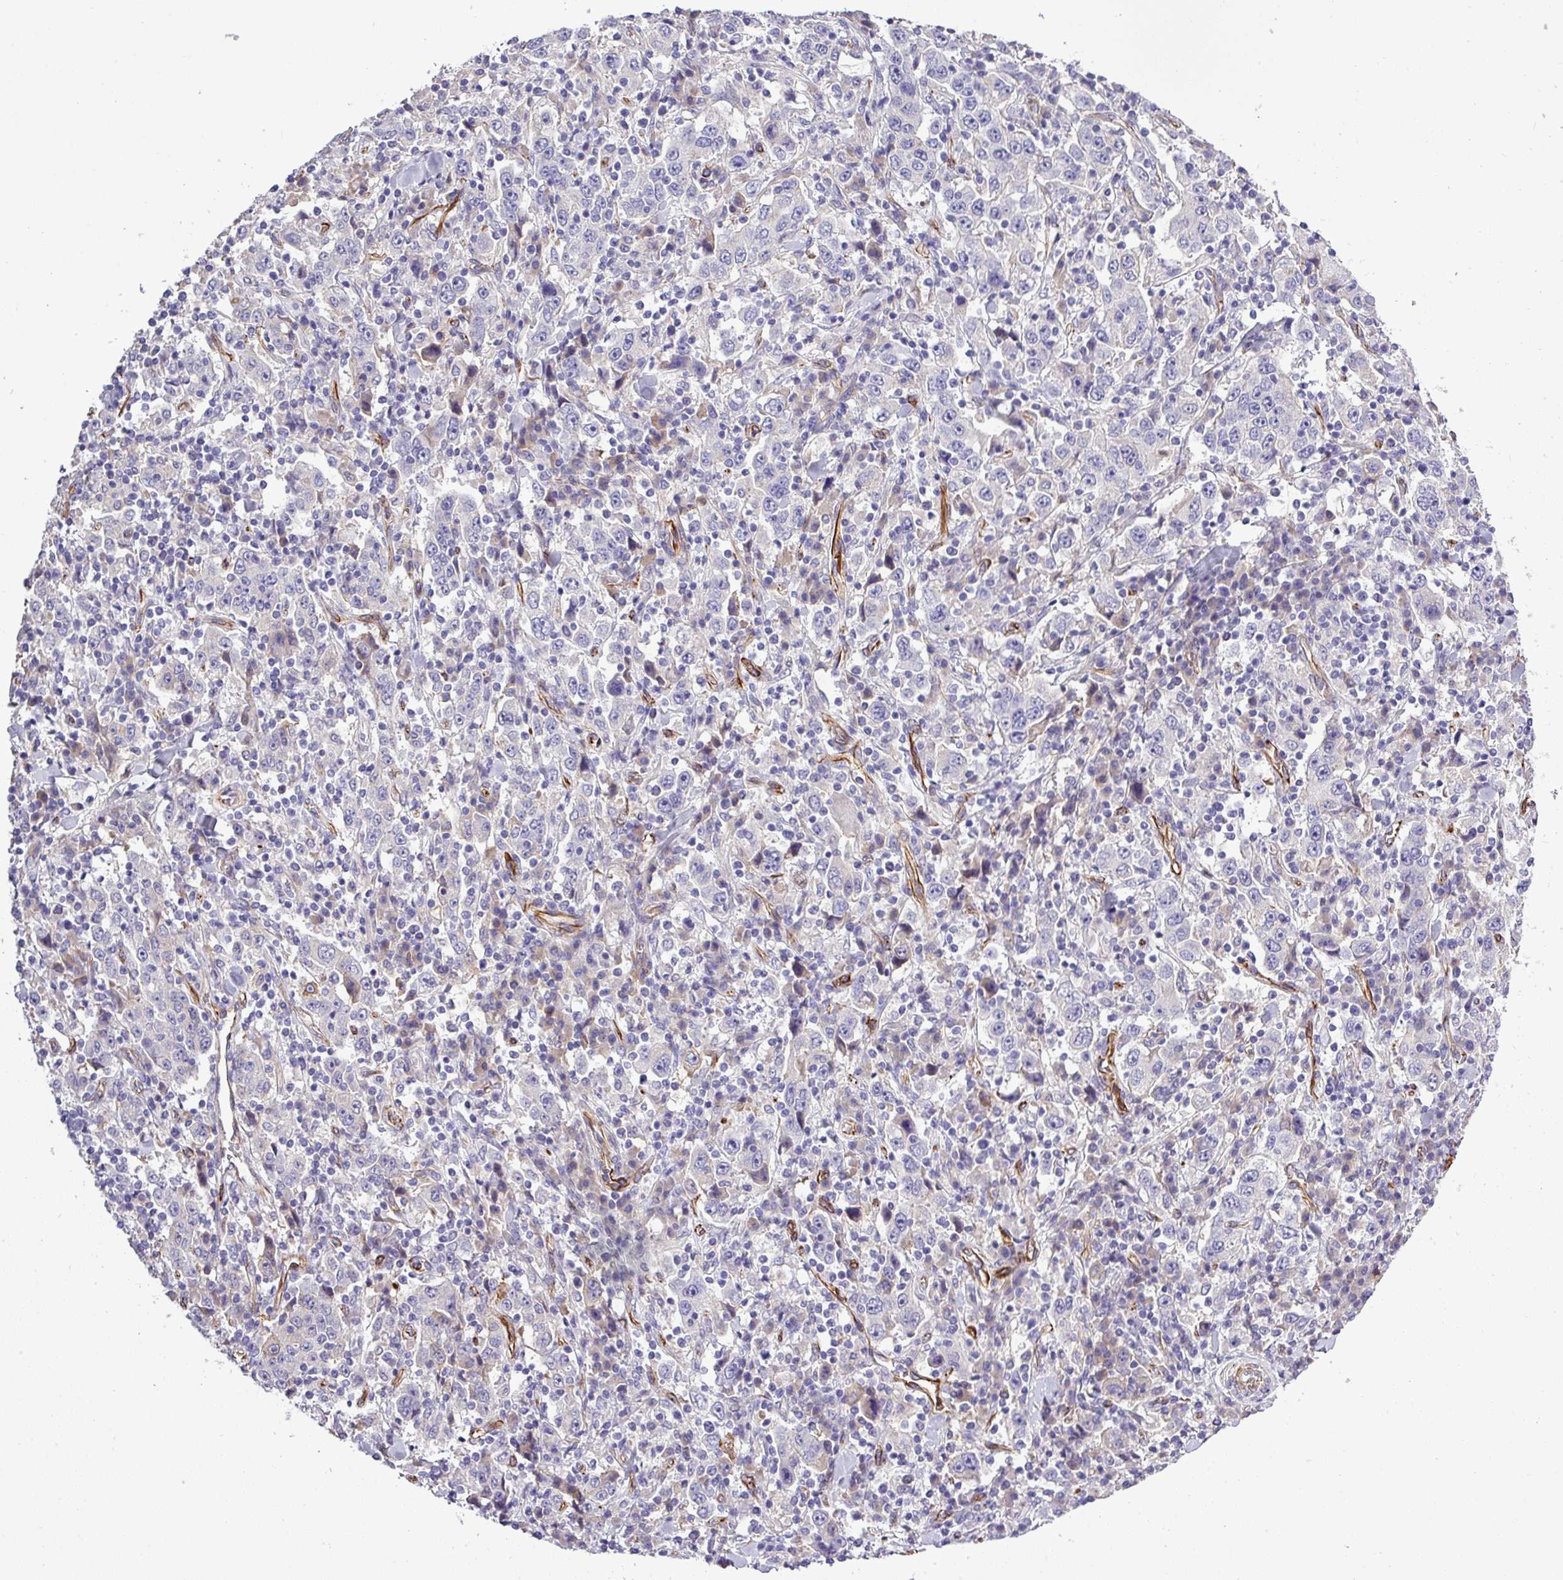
{"staining": {"intensity": "negative", "quantity": "none", "location": "none"}, "tissue": "stomach cancer", "cell_type": "Tumor cells", "image_type": "cancer", "snomed": [{"axis": "morphology", "description": "Normal tissue, NOS"}, {"axis": "morphology", "description": "Adenocarcinoma, NOS"}, {"axis": "topography", "description": "Stomach, upper"}, {"axis": "topography", "description": "Stomach"}], "caption": "Immunohistochemistry photomicrograph of human stomach adenocarcinoma stained for a protein (brown), which shows no expression in tumor cells.", "gene": "PARD6A", "patient": {"sex": "male", "age": 59}}